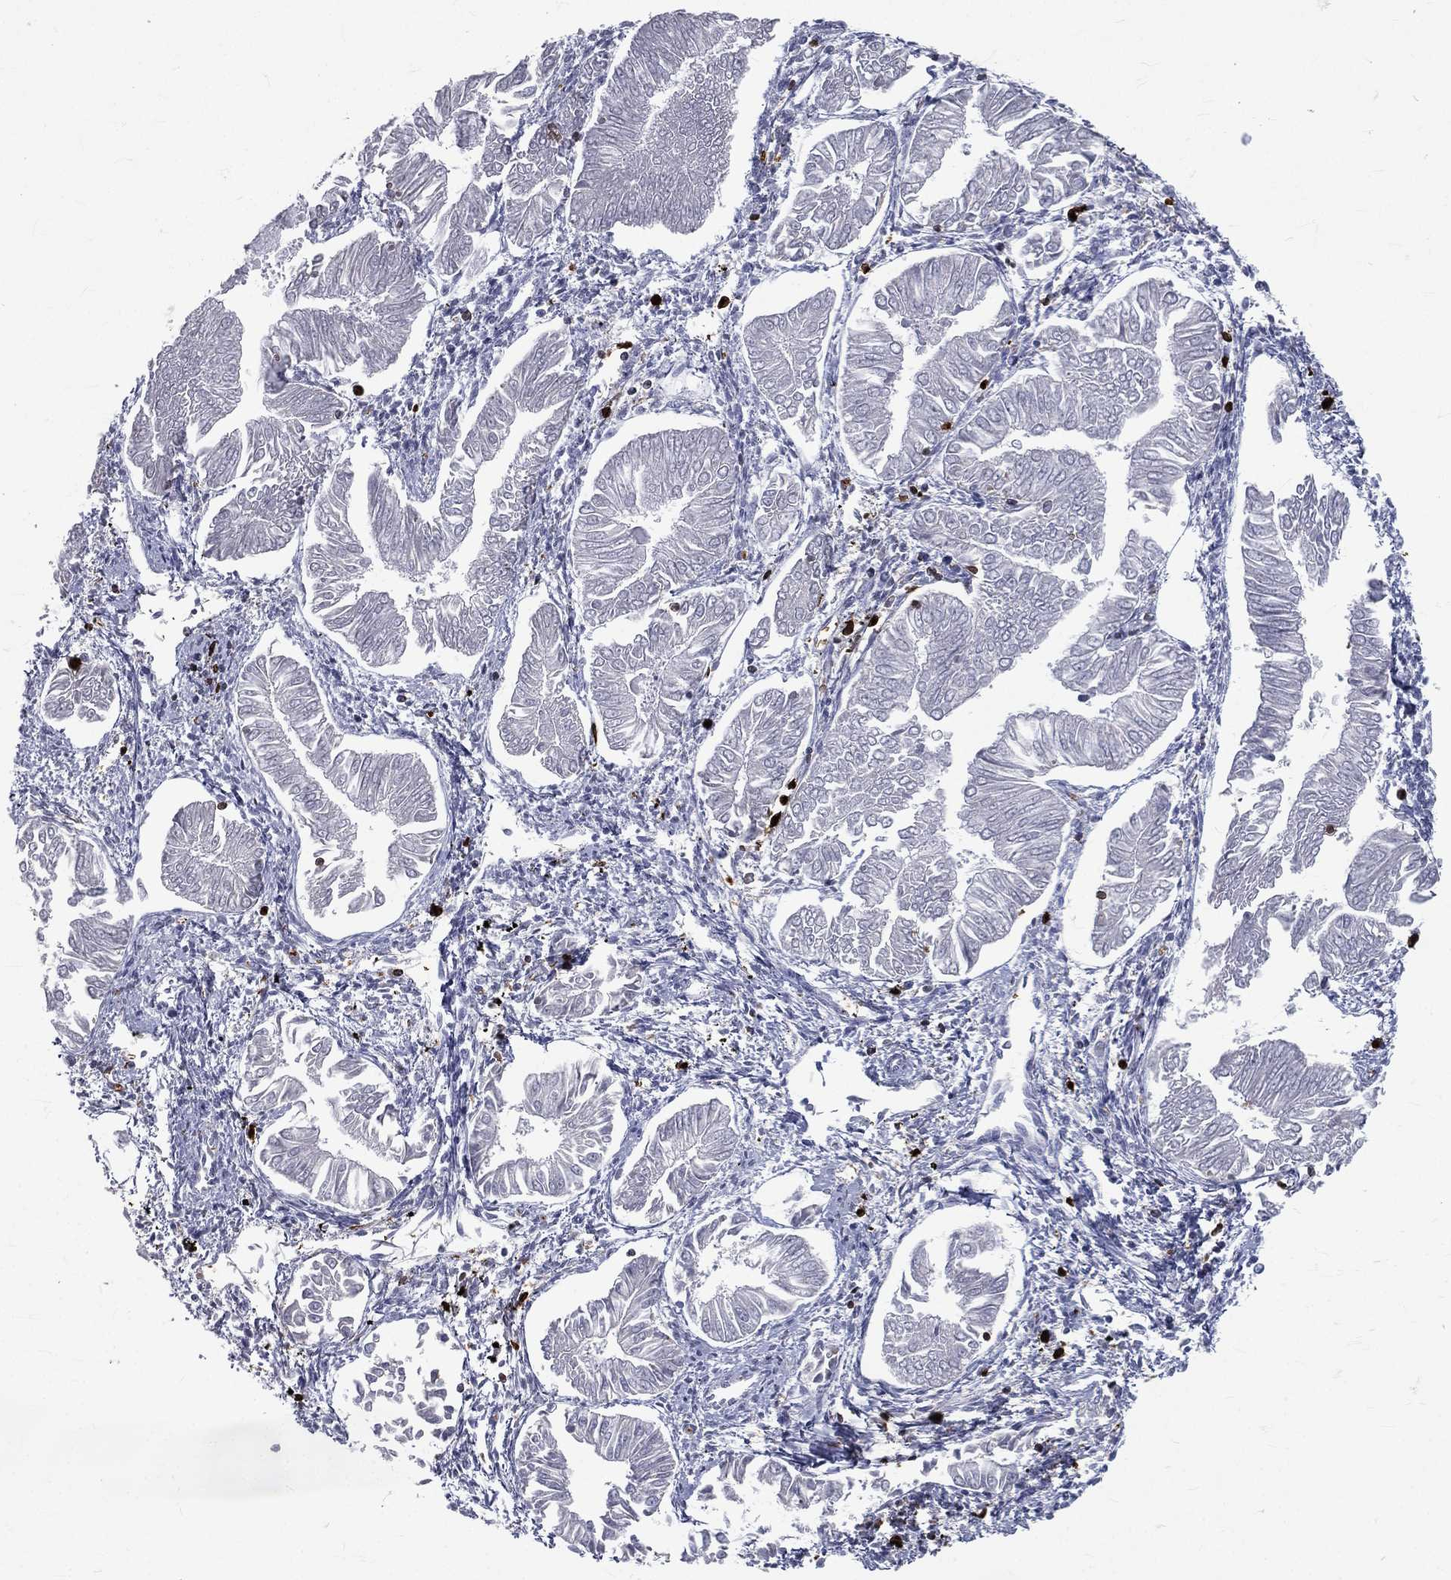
{"staining": {"intensity": "negative", "quantity": "none", "location": "none"}, "tissue": "endometrial cancer", "cell_type": "Tumor cells", "image_type": "cancer", "snomed": [{"axis": "morphology", "description": "Adenocarcinoma, NOS"}, {"axis": "topography", "description": "Endometrium"}], "caption": "Tumor cells are negative for brown protein staining in endometrial cancer.", "gene": "CTSW", "patient": {"sex": "female", "age": 53}}